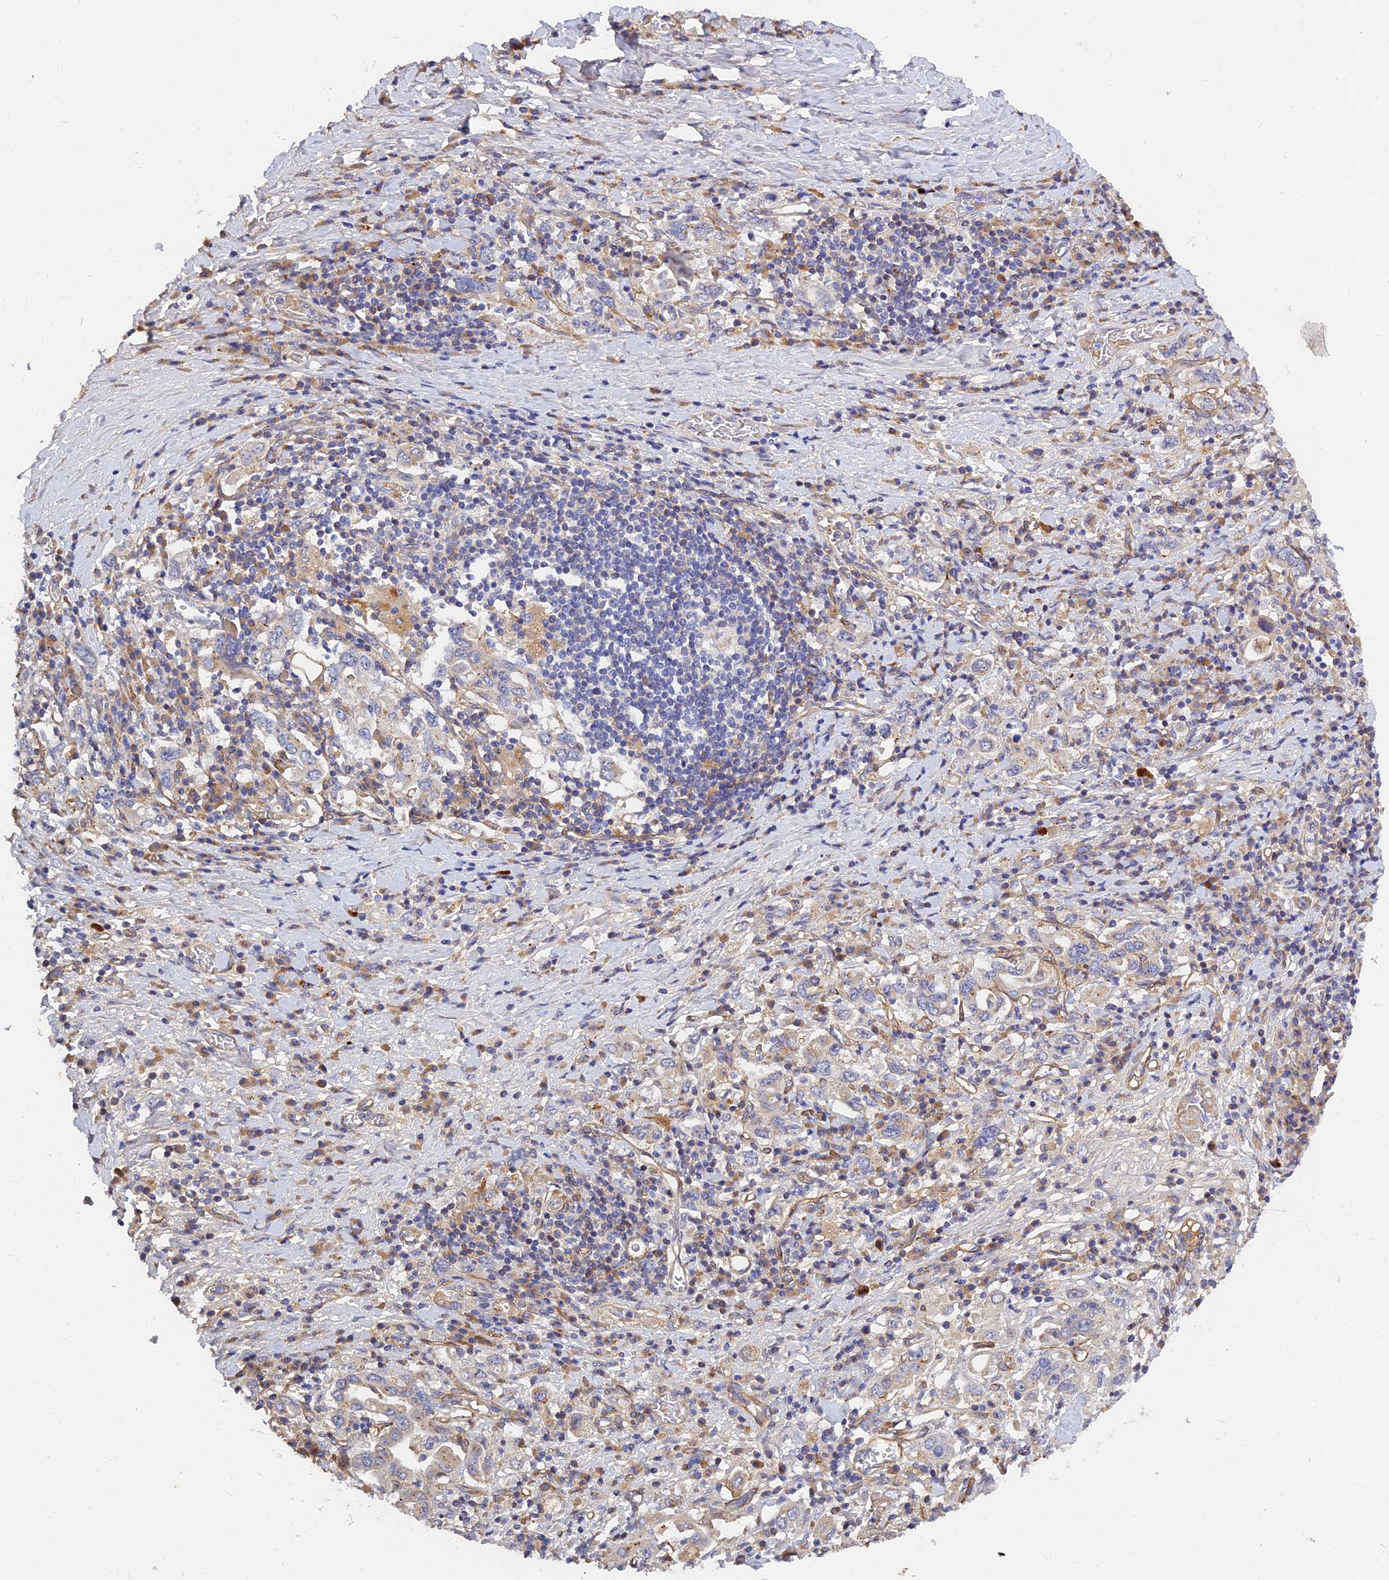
{"staining": {"intensity": "negative", "quantity": "none", "location": "none"}, "tissue": "stomach cancer", "cell_type": "Tumor cells", "image_type": "cancer", "snomed": [{"axis": "morphology", "description": "Adenocarcinoma, NOS"}, {"axis": "topography", "description": "Stomach, upper"}, {"axis": "topography", "description": "Stomach"}], "caption": "This is a histopathology image of IHC staining of adenocarcinoma (stomach), which shows no staining in tumor cells.", "gene": "MRPL35", "patient": {"sex": "male", "age": 62}}